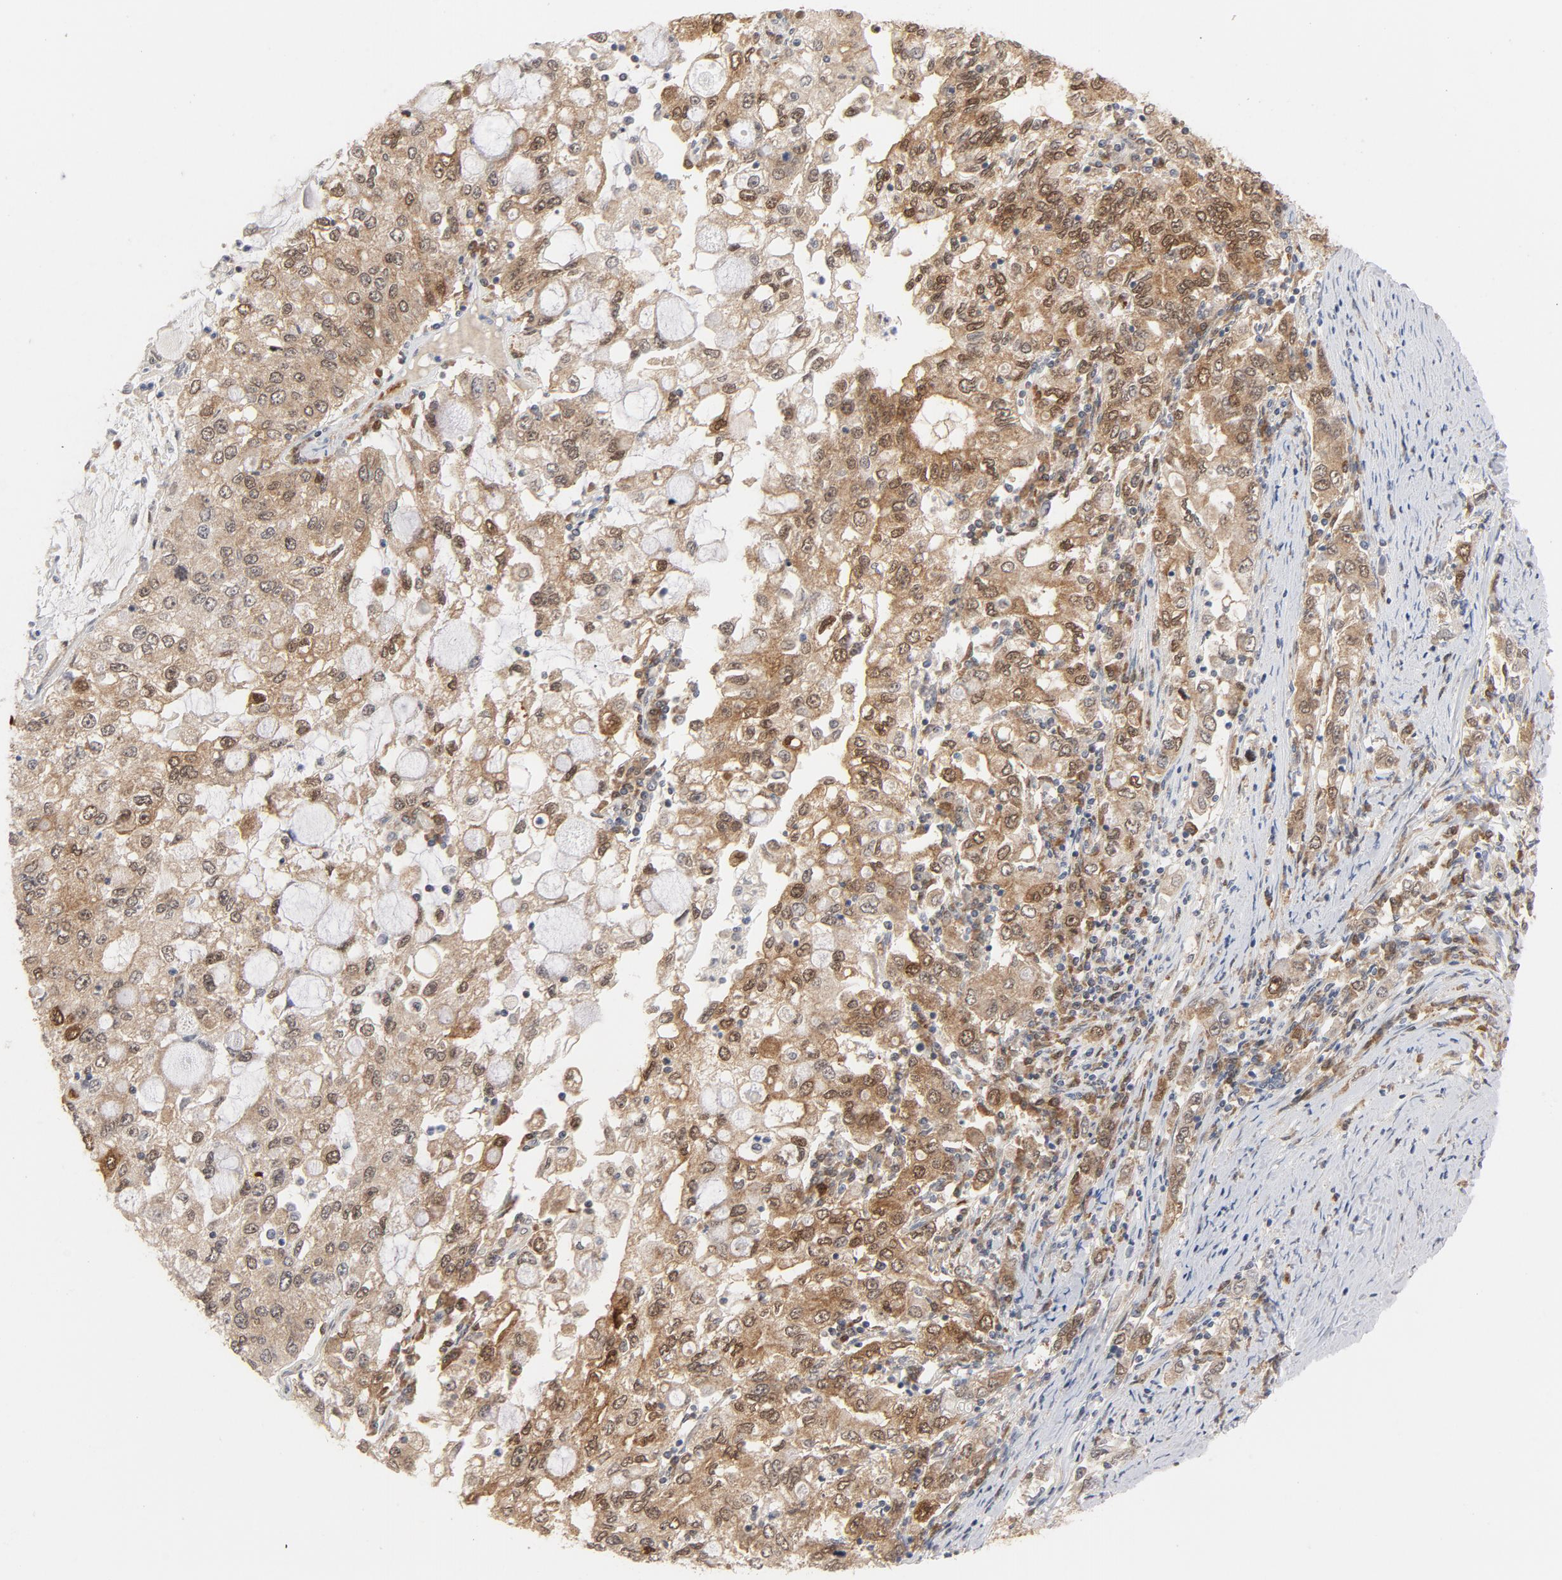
{"staining": {"intensity": "moderate", "quantity": ">75%", "location": "cytoplasmic/membranous,nuclear"}, "tissue": "stomach cancer", "cell_type": "Tumor cells", "image_type": "cancer", "snomed": [{"axis": "morphology", "description": "Adenocarcinoma, NOS"}, {"axis": "topography", "description": "Stomach, lower"}], "caption": "Protein staining of stomach adenocarcinoma tissue displays moderate cytoplasmic/membranous and nuclear expression in approximately >75% of tumor cells. The staining was performed using DAB (3,3'-diaminobenzidine), with brown indicating positive protein expression. Nuclei are stained blue with hematoxylin.", "gene": "PRDX1", "patient": {"sex": "female", "age": 72}}